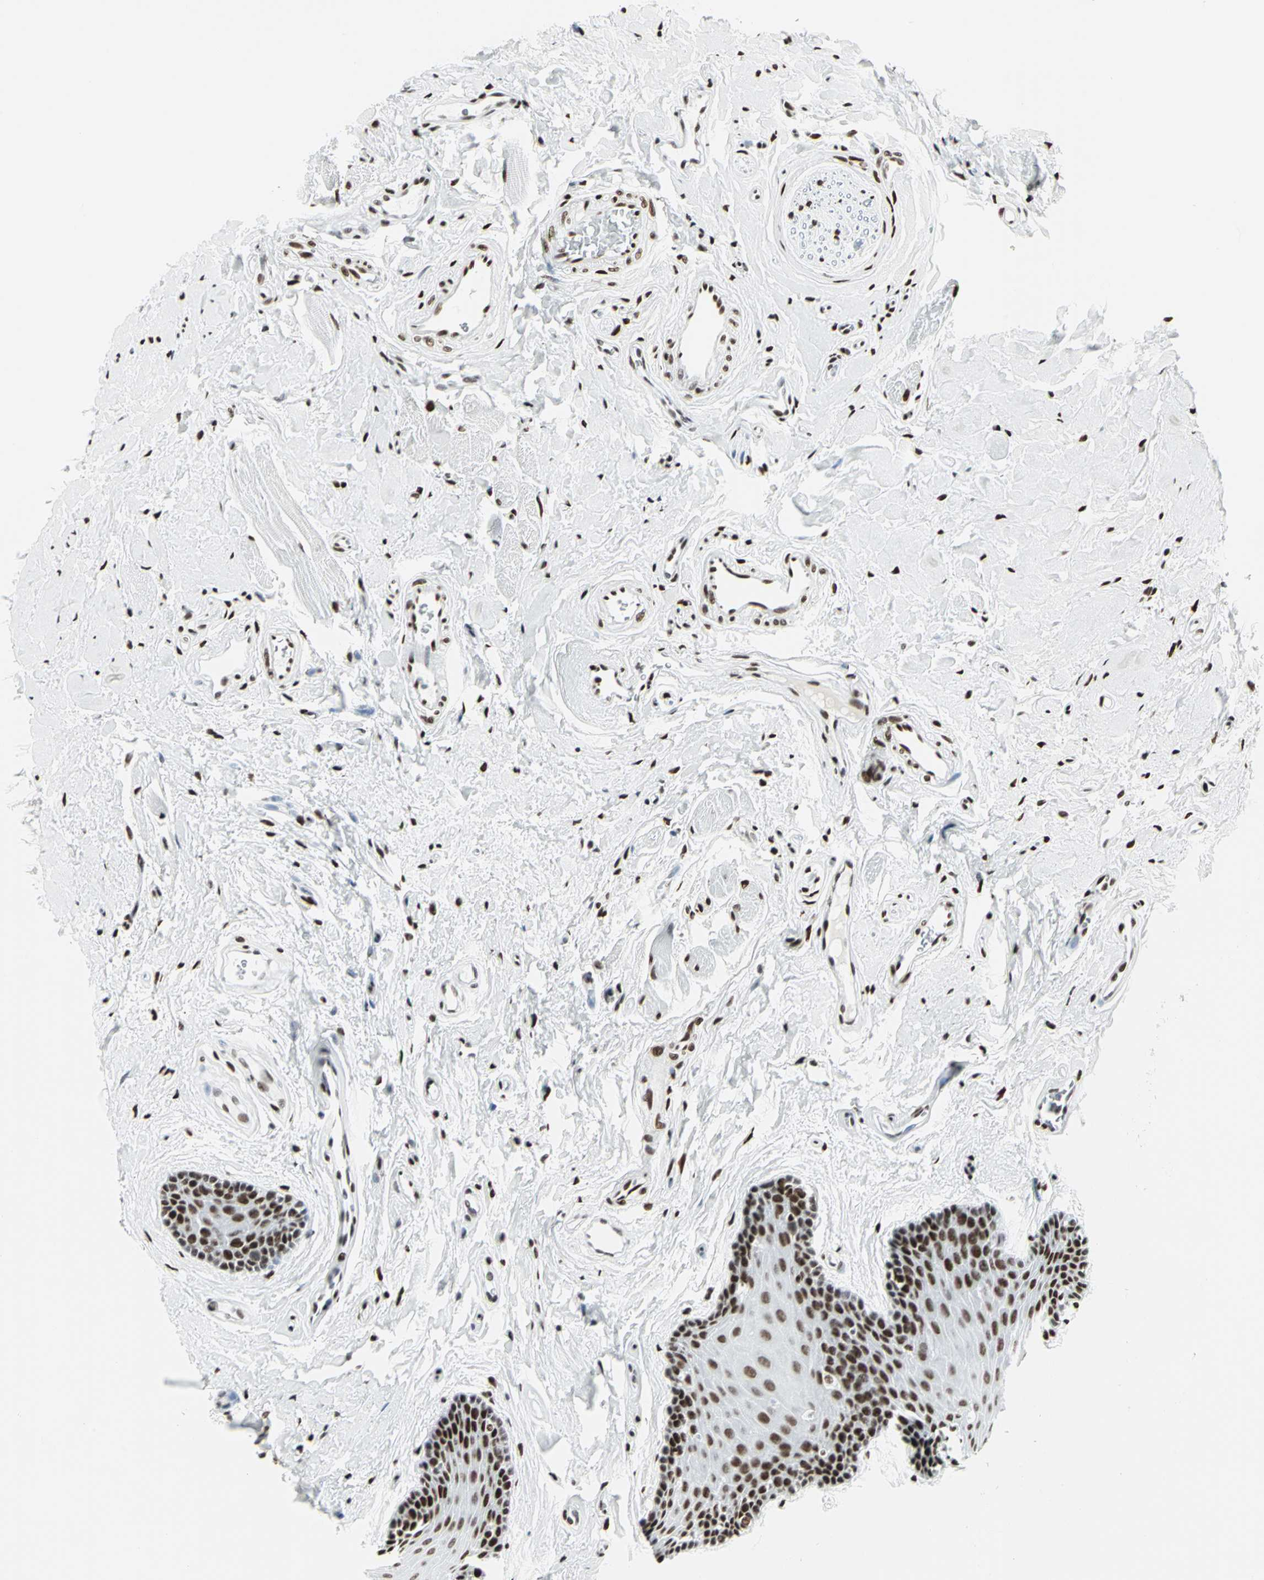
{"staining": {"intensity": "strong", "quantity": ">75%", "location": "nuclear"}, "tissue": "oral mucosa", "cell_type": "Squamous epithelial cells", "image_type": "normal", "snomed": [{"axis": "morphology", "description": "Normal tissue, NOS"}, {"axis": "topography", "description": "Oral tissue"}], "caption": "Immunohistochemical staining of normal oral mucosa displays strong nuclear protein expression in approximately >75% of squamous epithelial cells.", "gene": "HDAC2", "patient": {"sex": "male", "age": 62}}